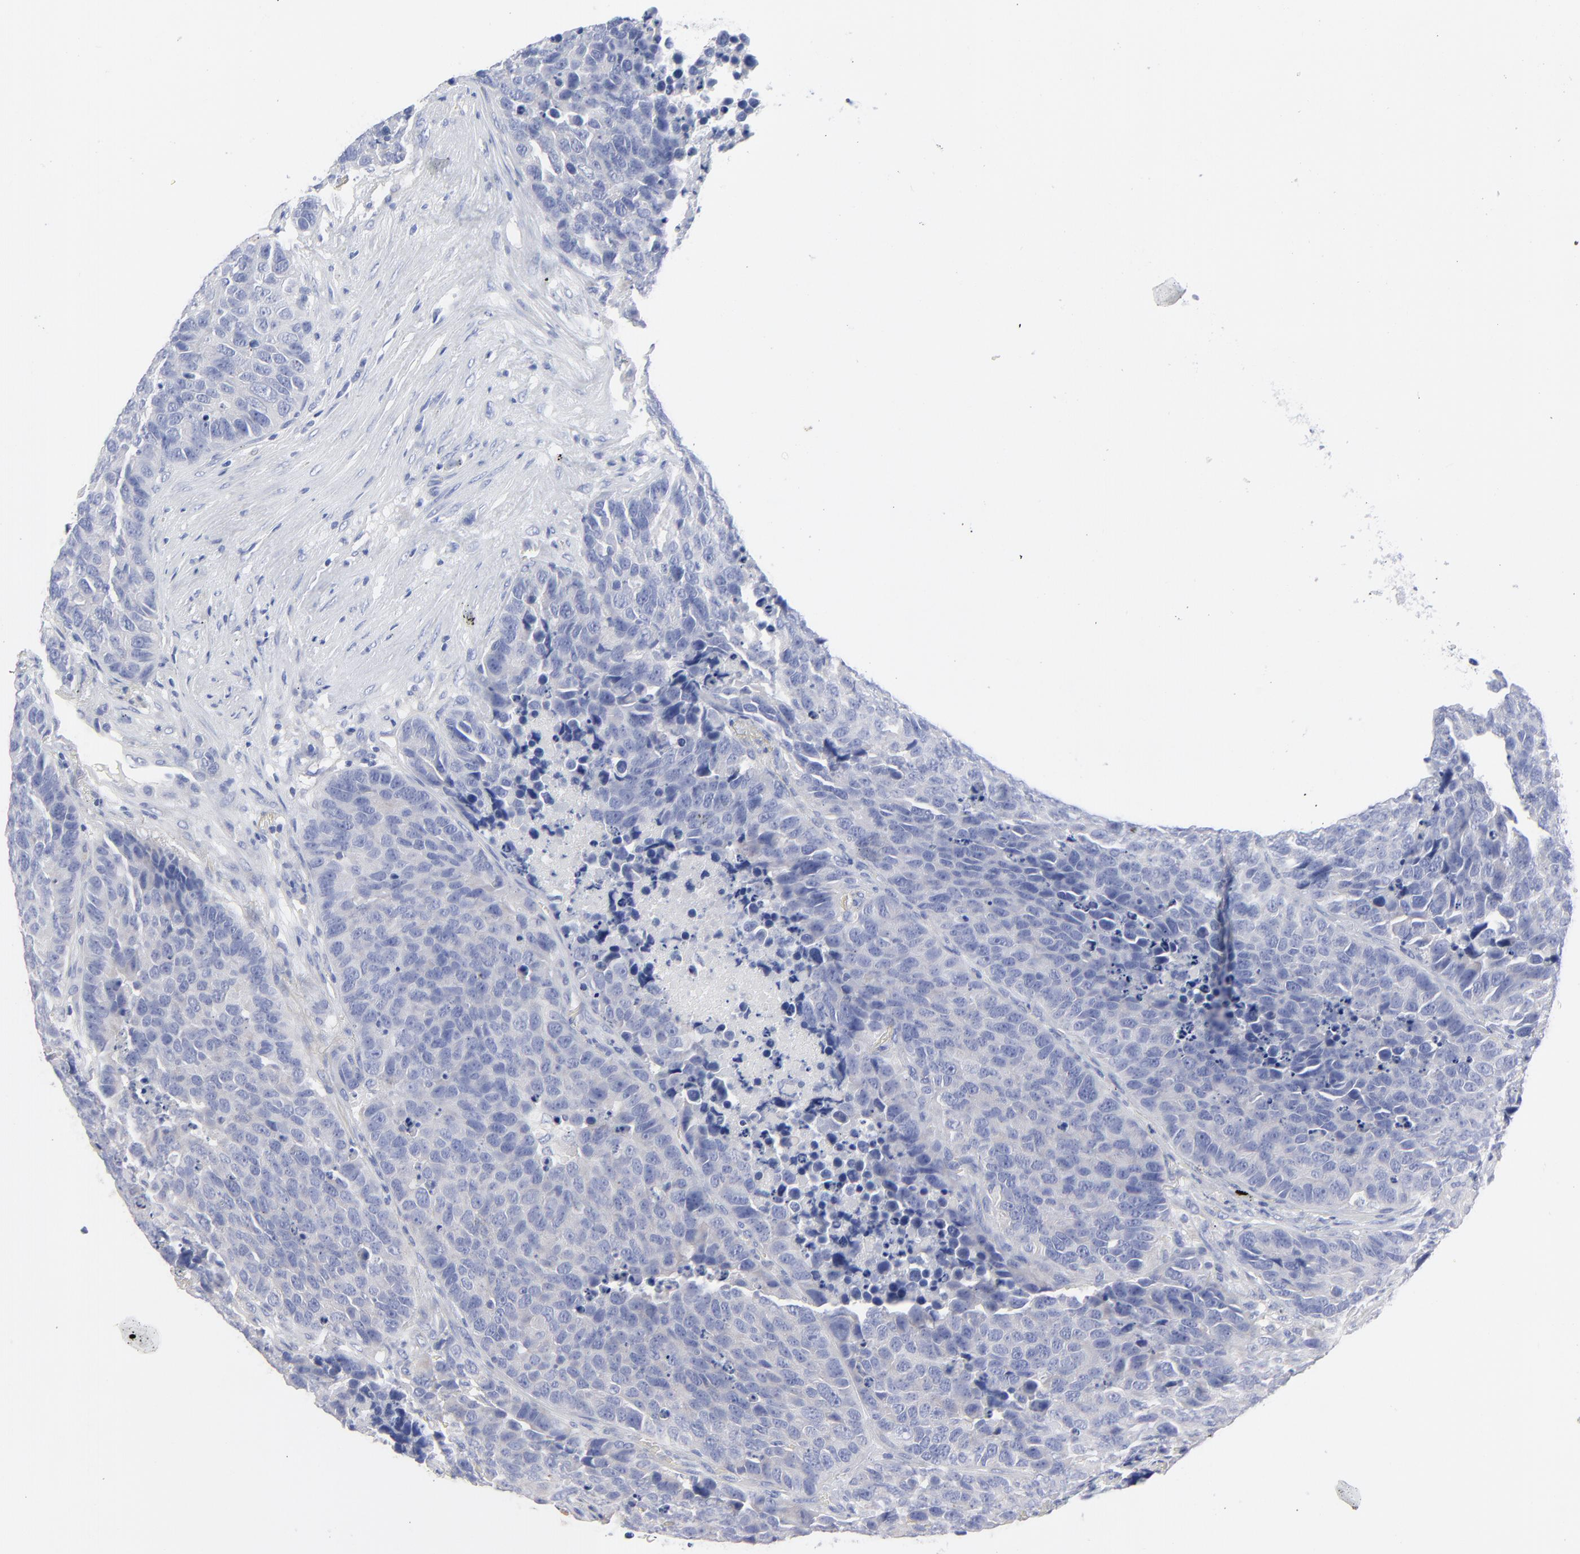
{"staining": {"intensity": "negative", "quantity": "none", "location": "none"}, "tissue": "carcinoid", "cell_type": "Tumor cells", "image_type": "cancer", "snomed": [{"axis": "morphology", "description": "Carcinoid, malignant, NOS"}, {"axis": "topography", "description": "Lung"}], "caption": "Tumor cells show no significant protein expression in carcinoid.", "gene": "PSD3", "patient": {"sex": "male", "age": 60}}